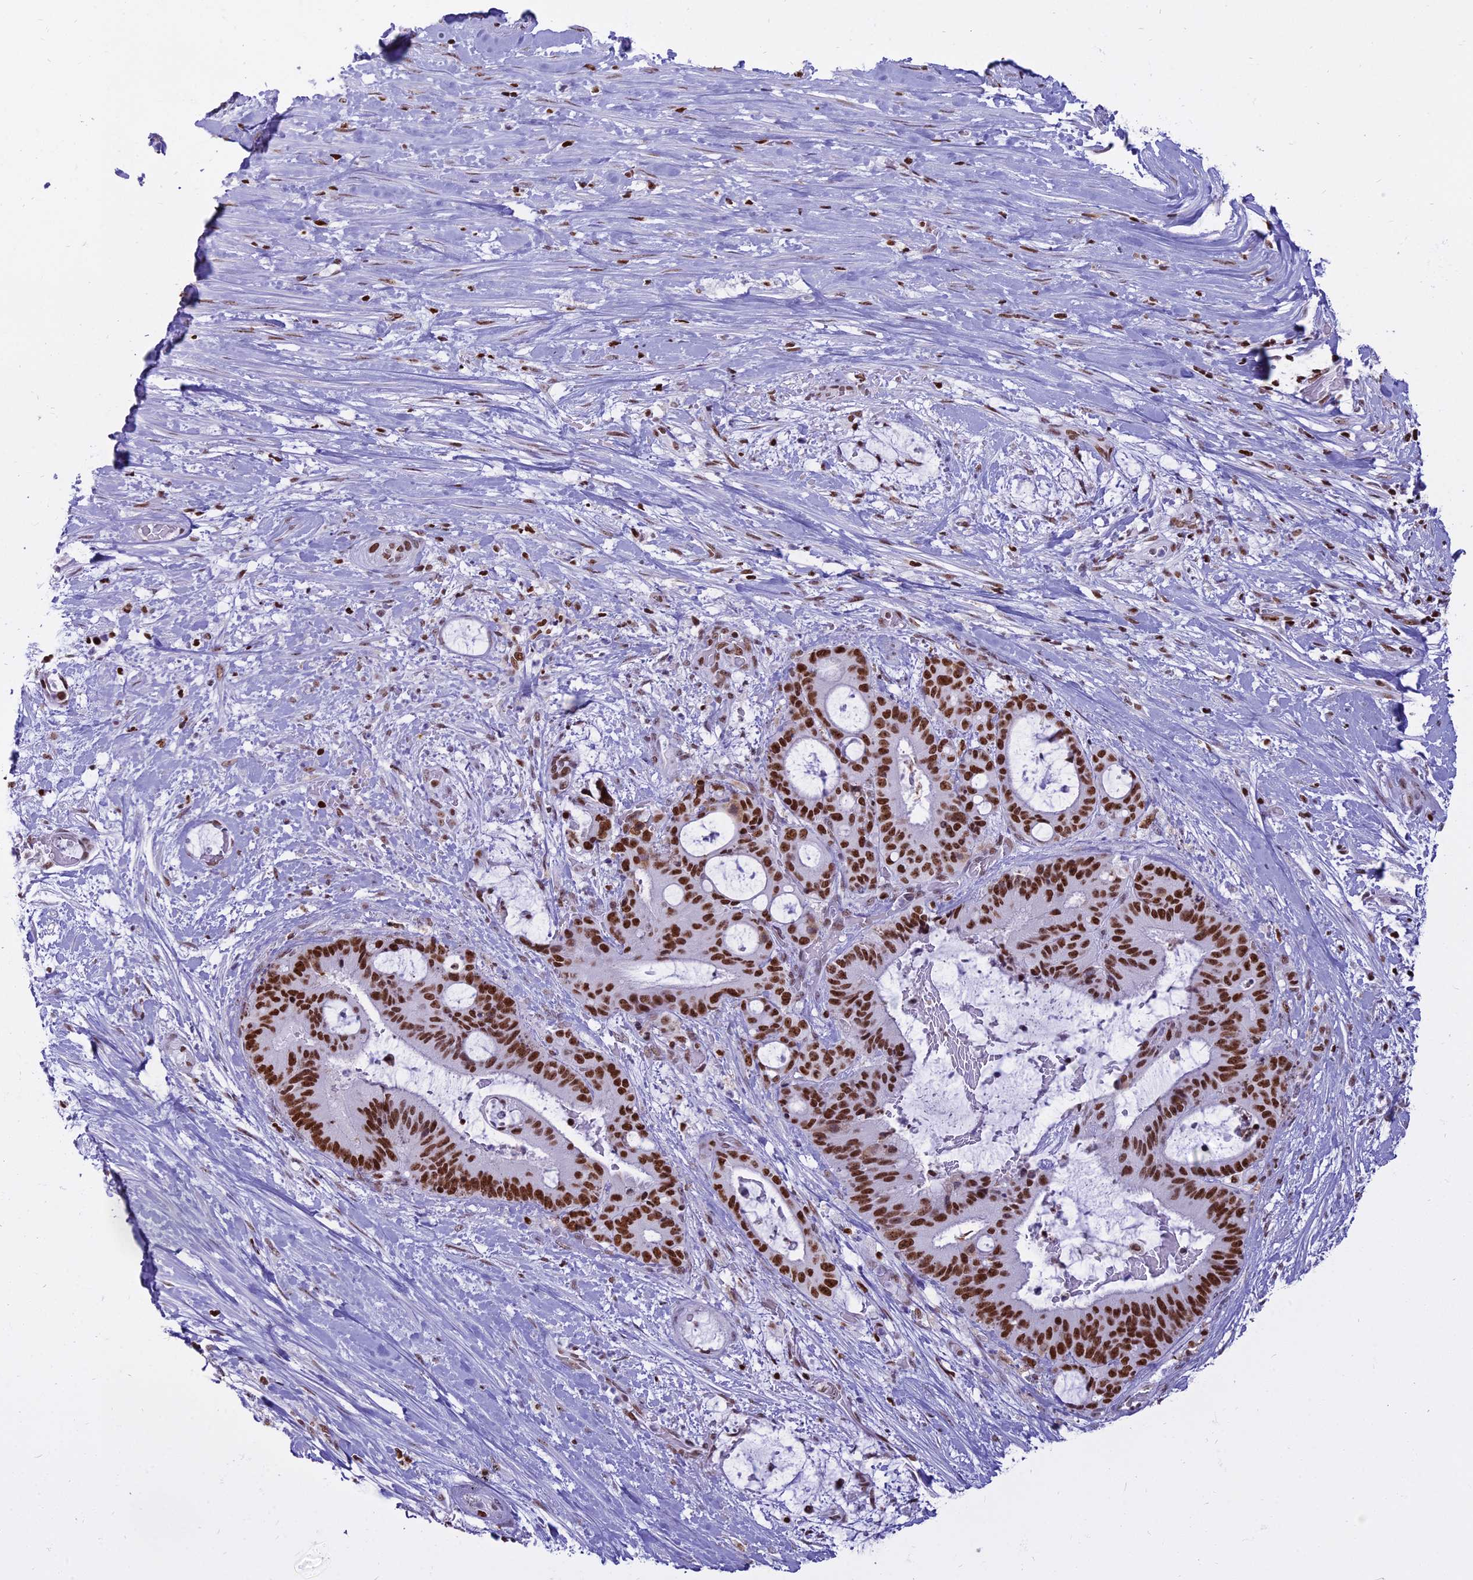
{"staining": {"intensity": "strong", "quantity": ">75%", "location": "nuclear"}, "tissue": "liver cancer", "cell_type": "Tumor cells", "image_type": "cancer", "snomed": [{"axis": "morphology", "description": "Normal tissue, NOS"}, {"axis": "morphology", "description": "Cholangiocarcinoma"}, {"axis": "topography", "description": "Liver"}, {"axis": "topography", "description": "Peripheral nerve tissue"}], "caption": "High-magnification brightfield microscopy of cholangiocarcinoma (liver) stained with DAB (brown) and counterstained with hematoxylin (blue). tumor cells exhibit strong nuclear staining is seen in approximately>75% of cells. (DAB (3,3'-diaminobenzidine) IHC with brightfield microscopy, high magnification).", "gene": "PARP1", "patient": {"sex": "female", "age": 73}}